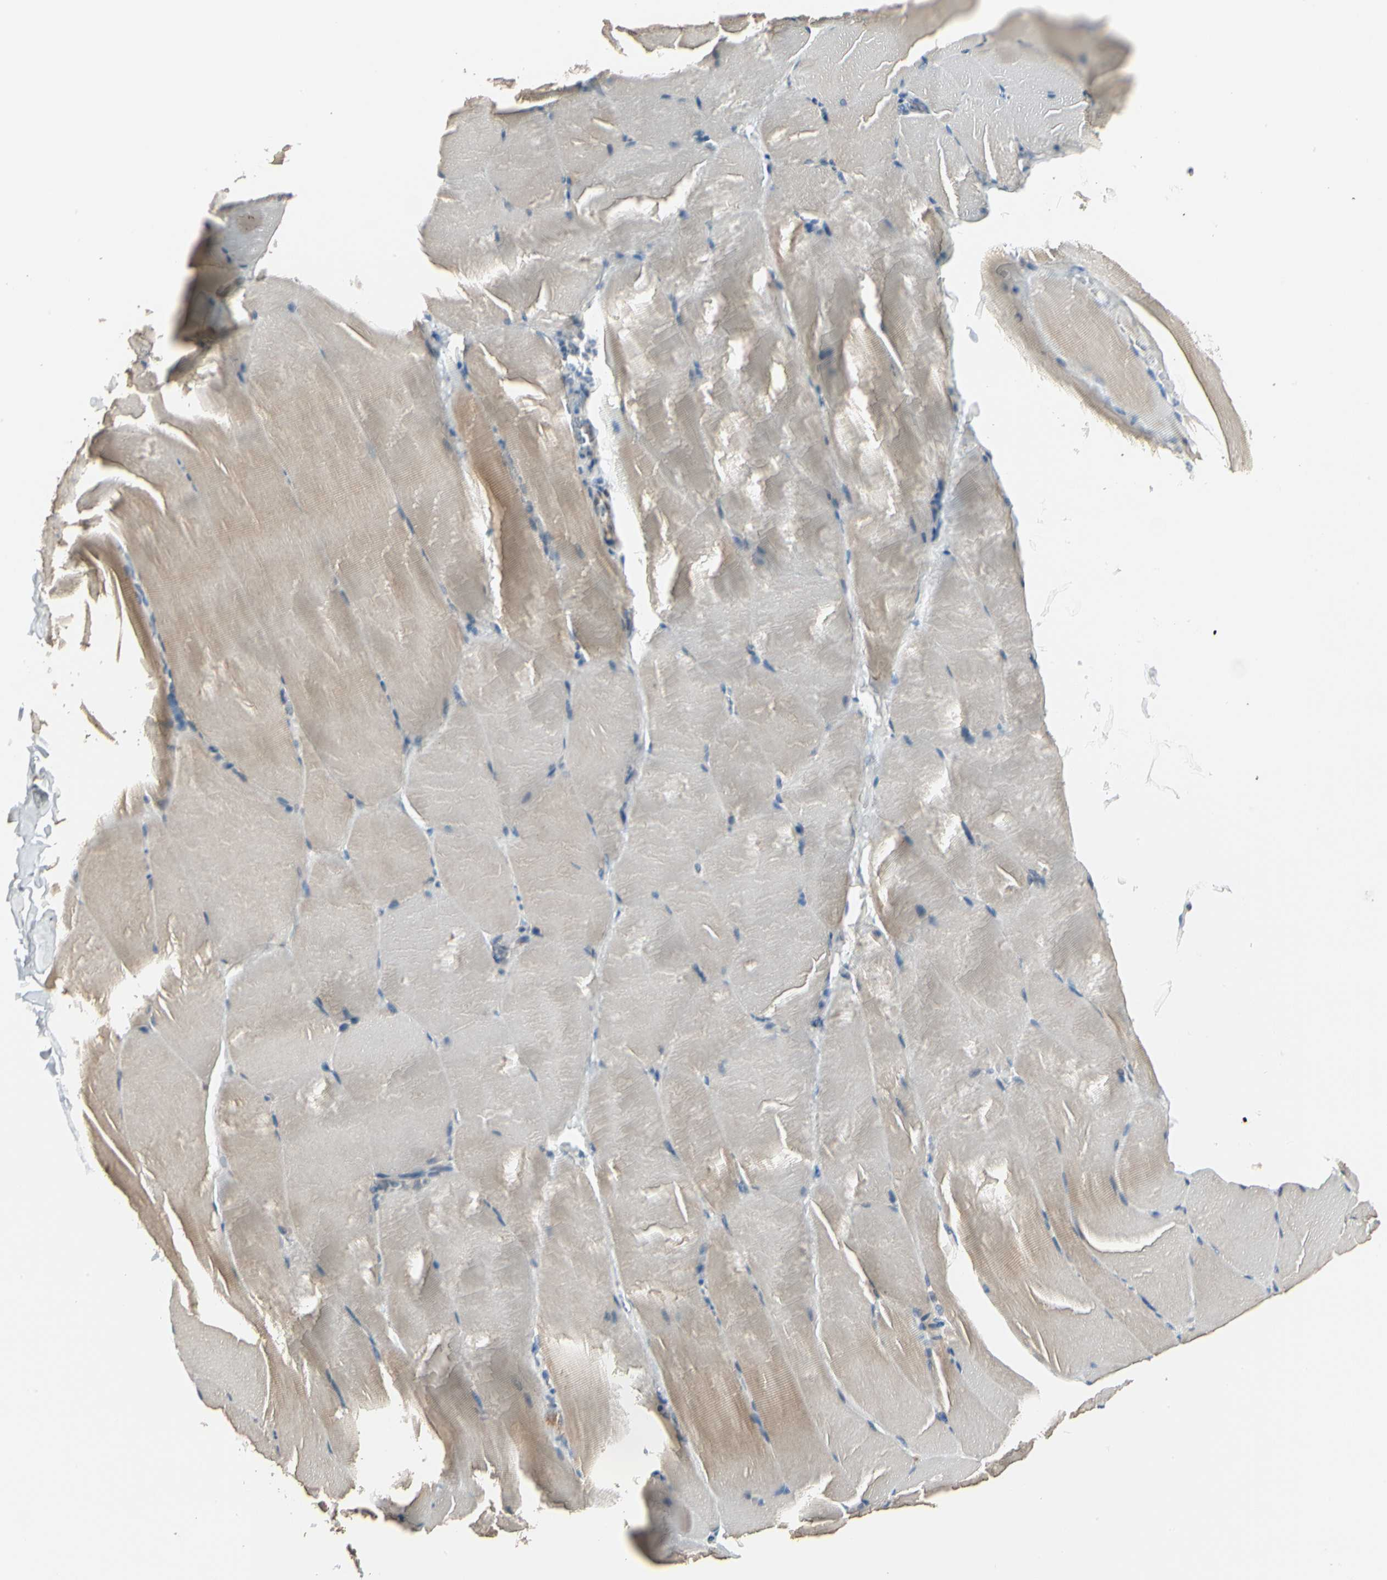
{"staining": {"intensity": "weak", "quantity": "<25%", "location": "cytoplasmic/membranous"}, "tissue": "skeletal muscle", "cell_type": "Myocytes", "image_type": "normal", "snomed": [{"axis": "morphology", "description": "Normal tissue, NOS"}, {"axis": "topography", "description": "Skeletal muscle"}], "caption": "This photomicrograph is of benign skeletal muscle stained with immunohistochemistry (IHC) to label a protein in brown with the nuclei are counter-stained blue. There is no positivity in myocytes. (Brightfield microscopy of DAB (3,3'-diaminobenzidine) immunohistochemistry at high magnification).", "gene": "ANKS6", "patient": {"sex": "male", "age": 71}}